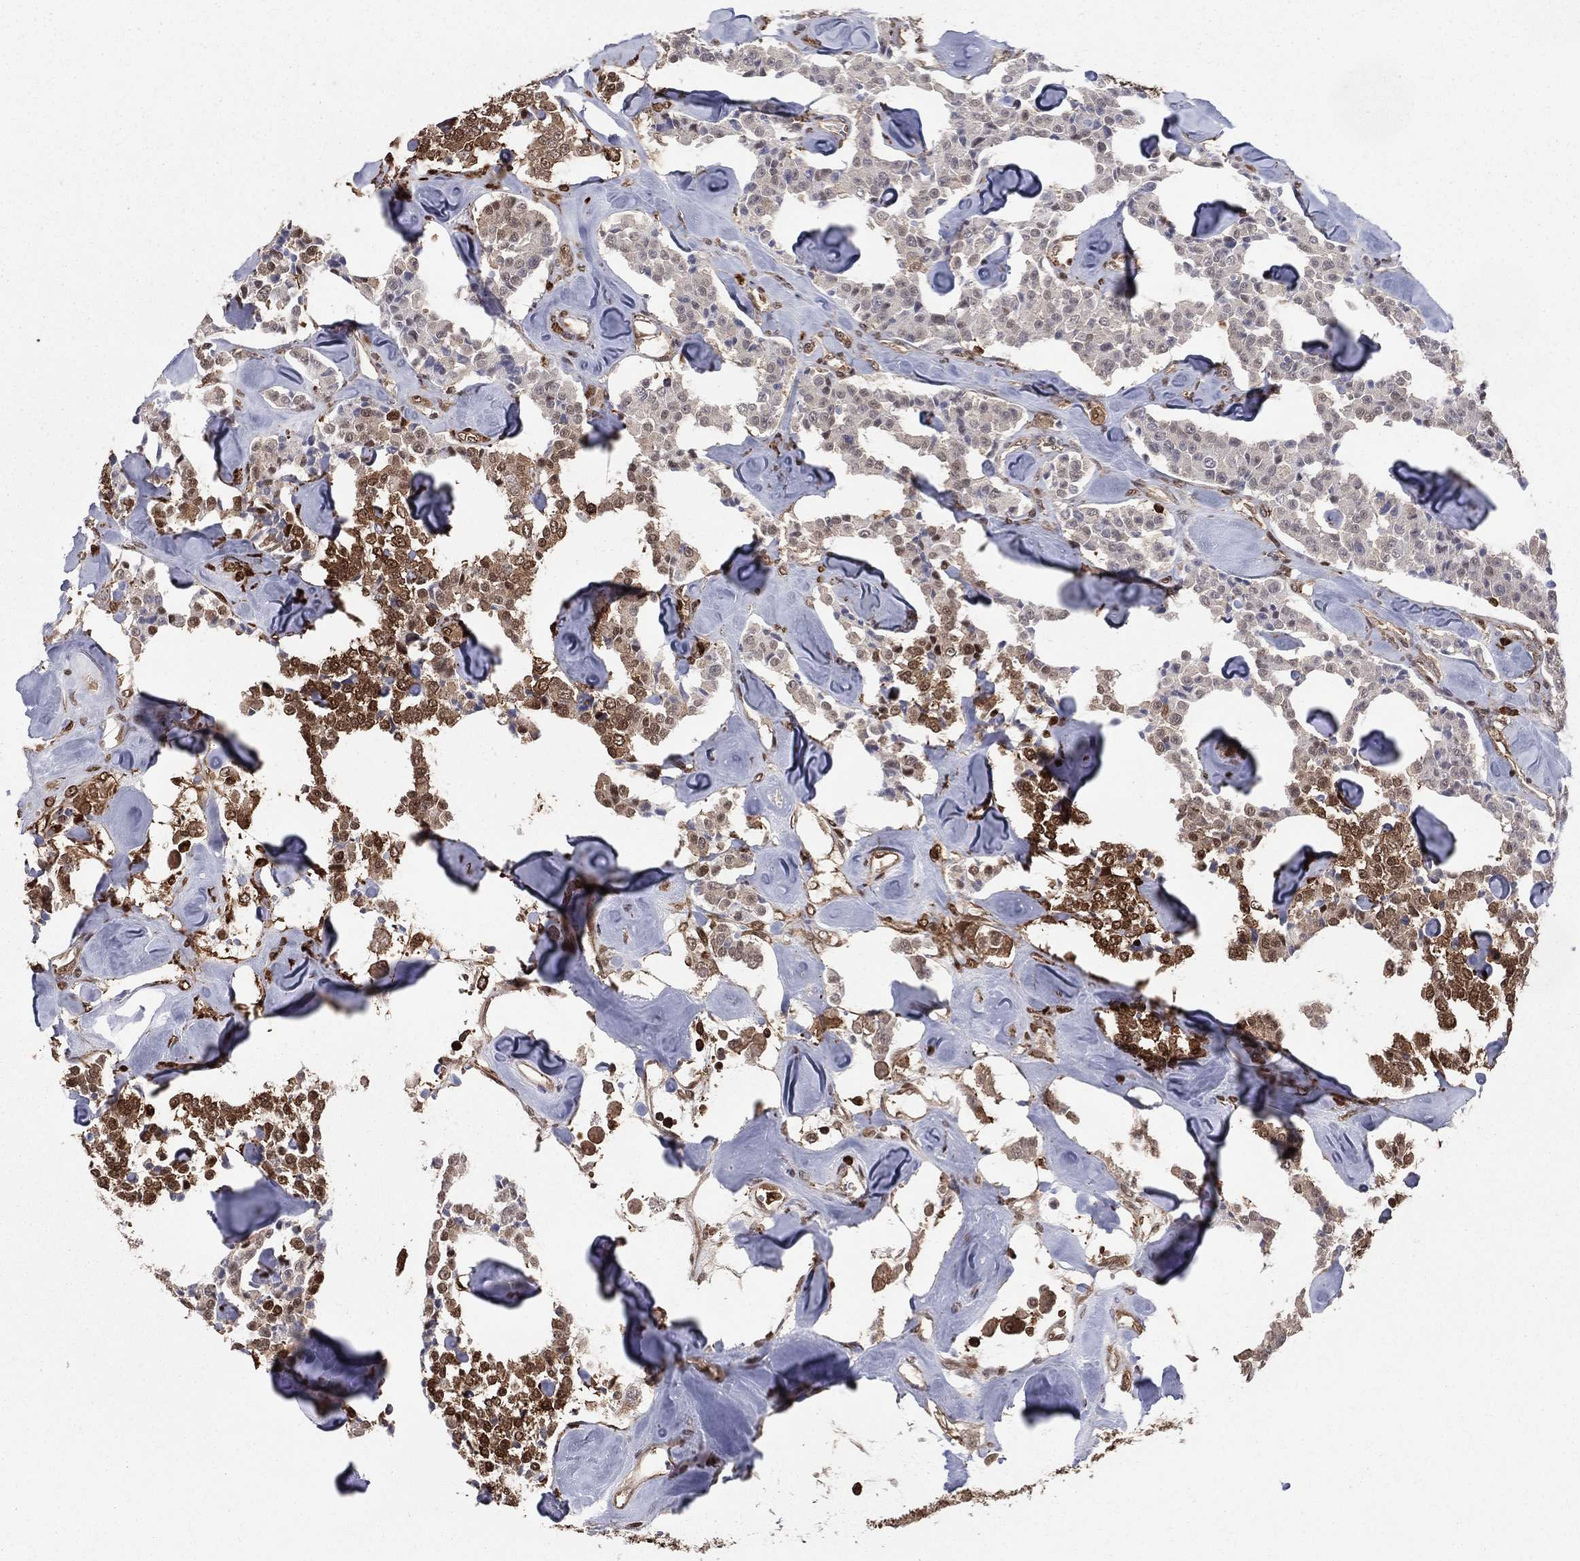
{"staining": {"intensity": "moderate", "quantity": "<25%", "location": "cytoplasmic/membranous,nuclear"}, "tissue": "carcinoid", "cell_type": "Tumor cells", "image_type": "cancer", "snomed": [{"axis": "morphology", "description": "Carcinoid, malignant, NOS"}, {"axis": "topography", "description": "Pancreas"}], "caption": "The image displays immunohistochemical staining of carcinoid. There is moderate cytoplasmic/membranous and nuclear expression is present in approximately <25% of tumor cells.", "gene": "ENO1", "patient": {"sex": "male", "age": 41}}